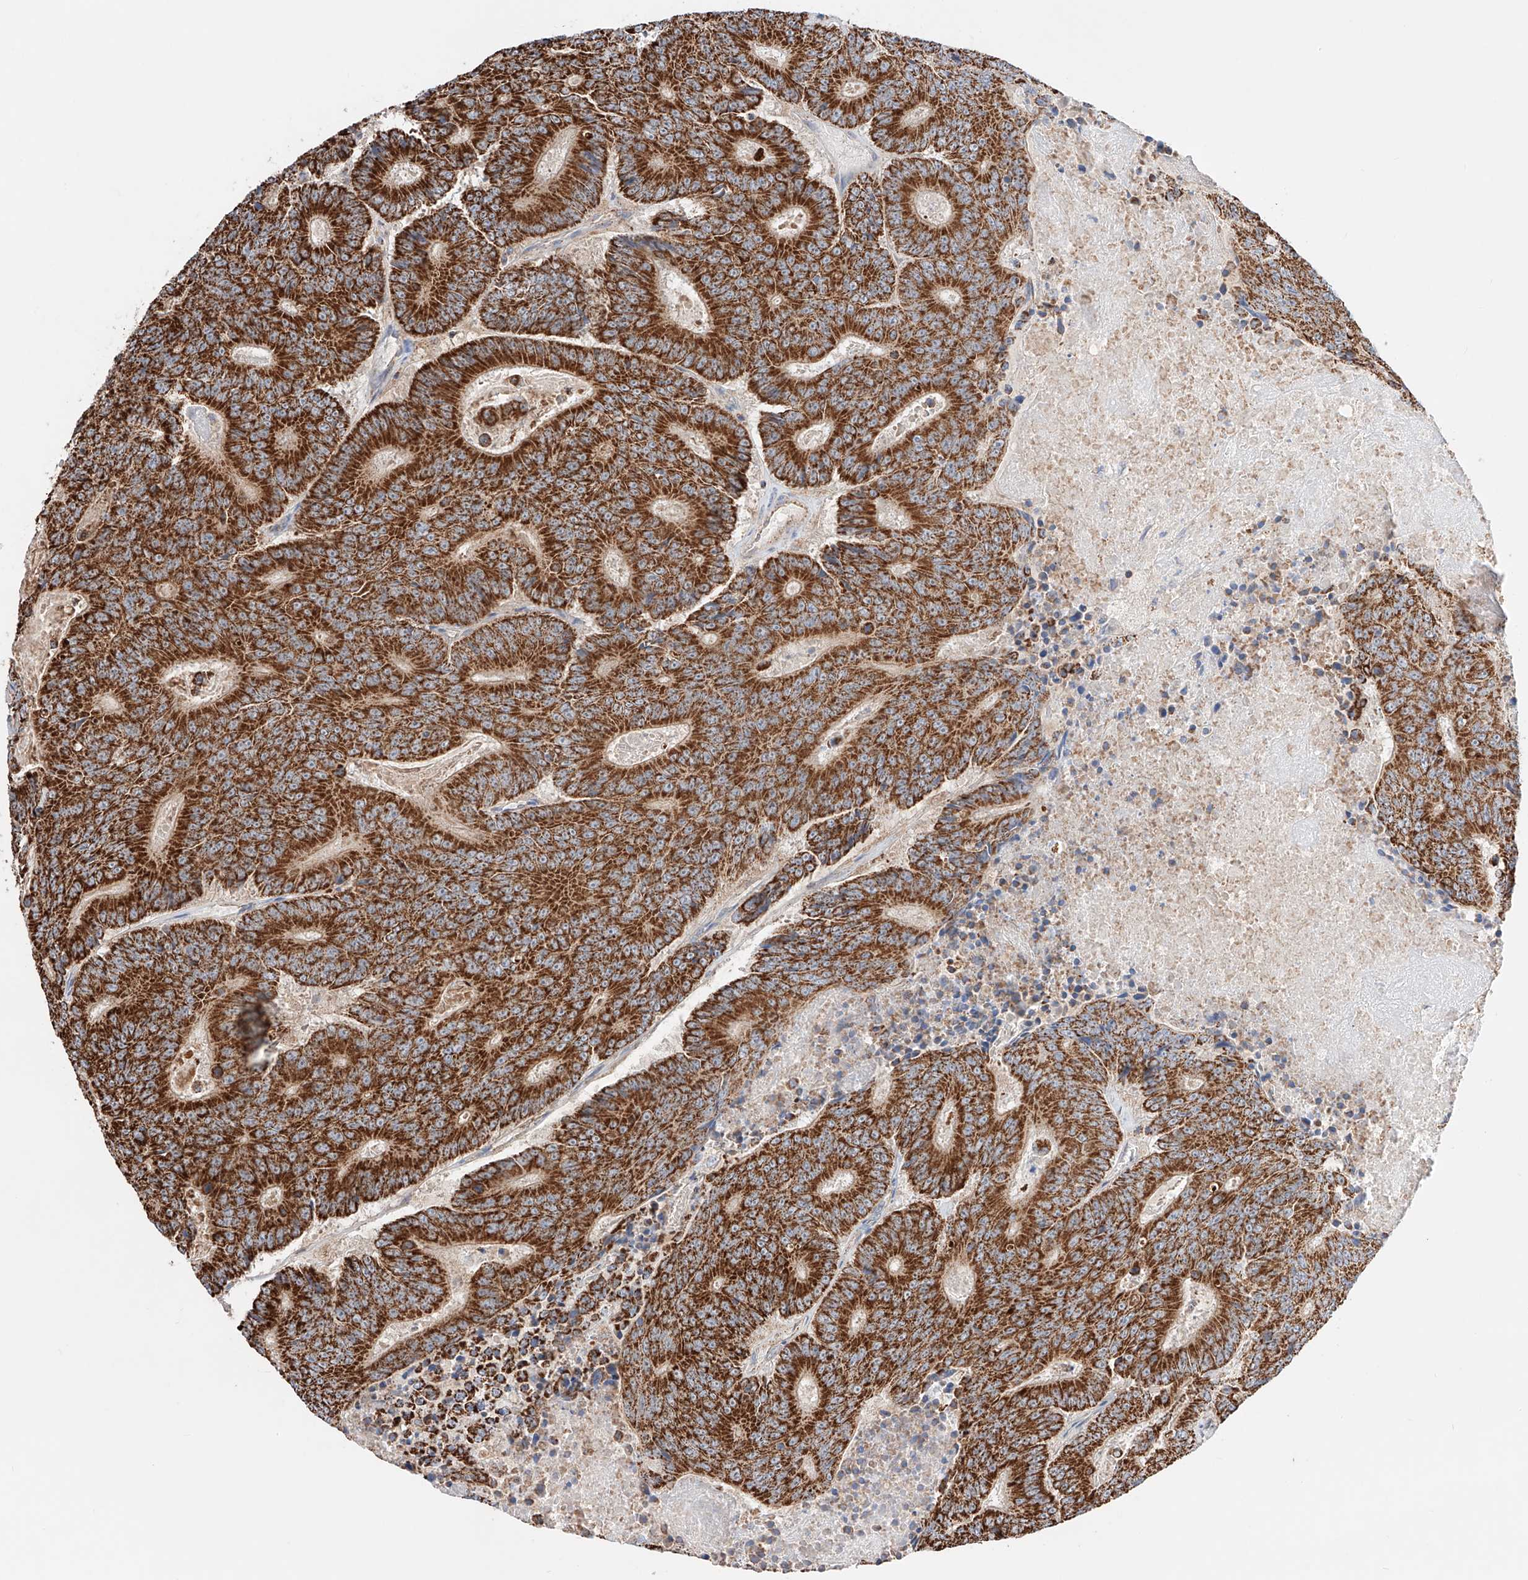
{"staining": {"intensity": "strong", "quantity": ">75%", "location": "cytoplasmic/membranous"}, "tissue": "colorectal cancer", "cell_type": "Tumor cells", "image_type": "cancer", "snomed": [{"axis": "morphology", "description": "Adenocarcinoma, NOS"}, {"axis": "topography", "description": "Colon"}], "caption": "Colorectal cancer (adenocarcinoma) tissue exhibits strong cytoplasmic/membranous staining in approximately >75% of tumor cells Immunohistochemistry stains the protein of interest in brown and the nuclei are stained blue.", "gene": "KTI12", "patient": {"sex": "male", "age": 83}}